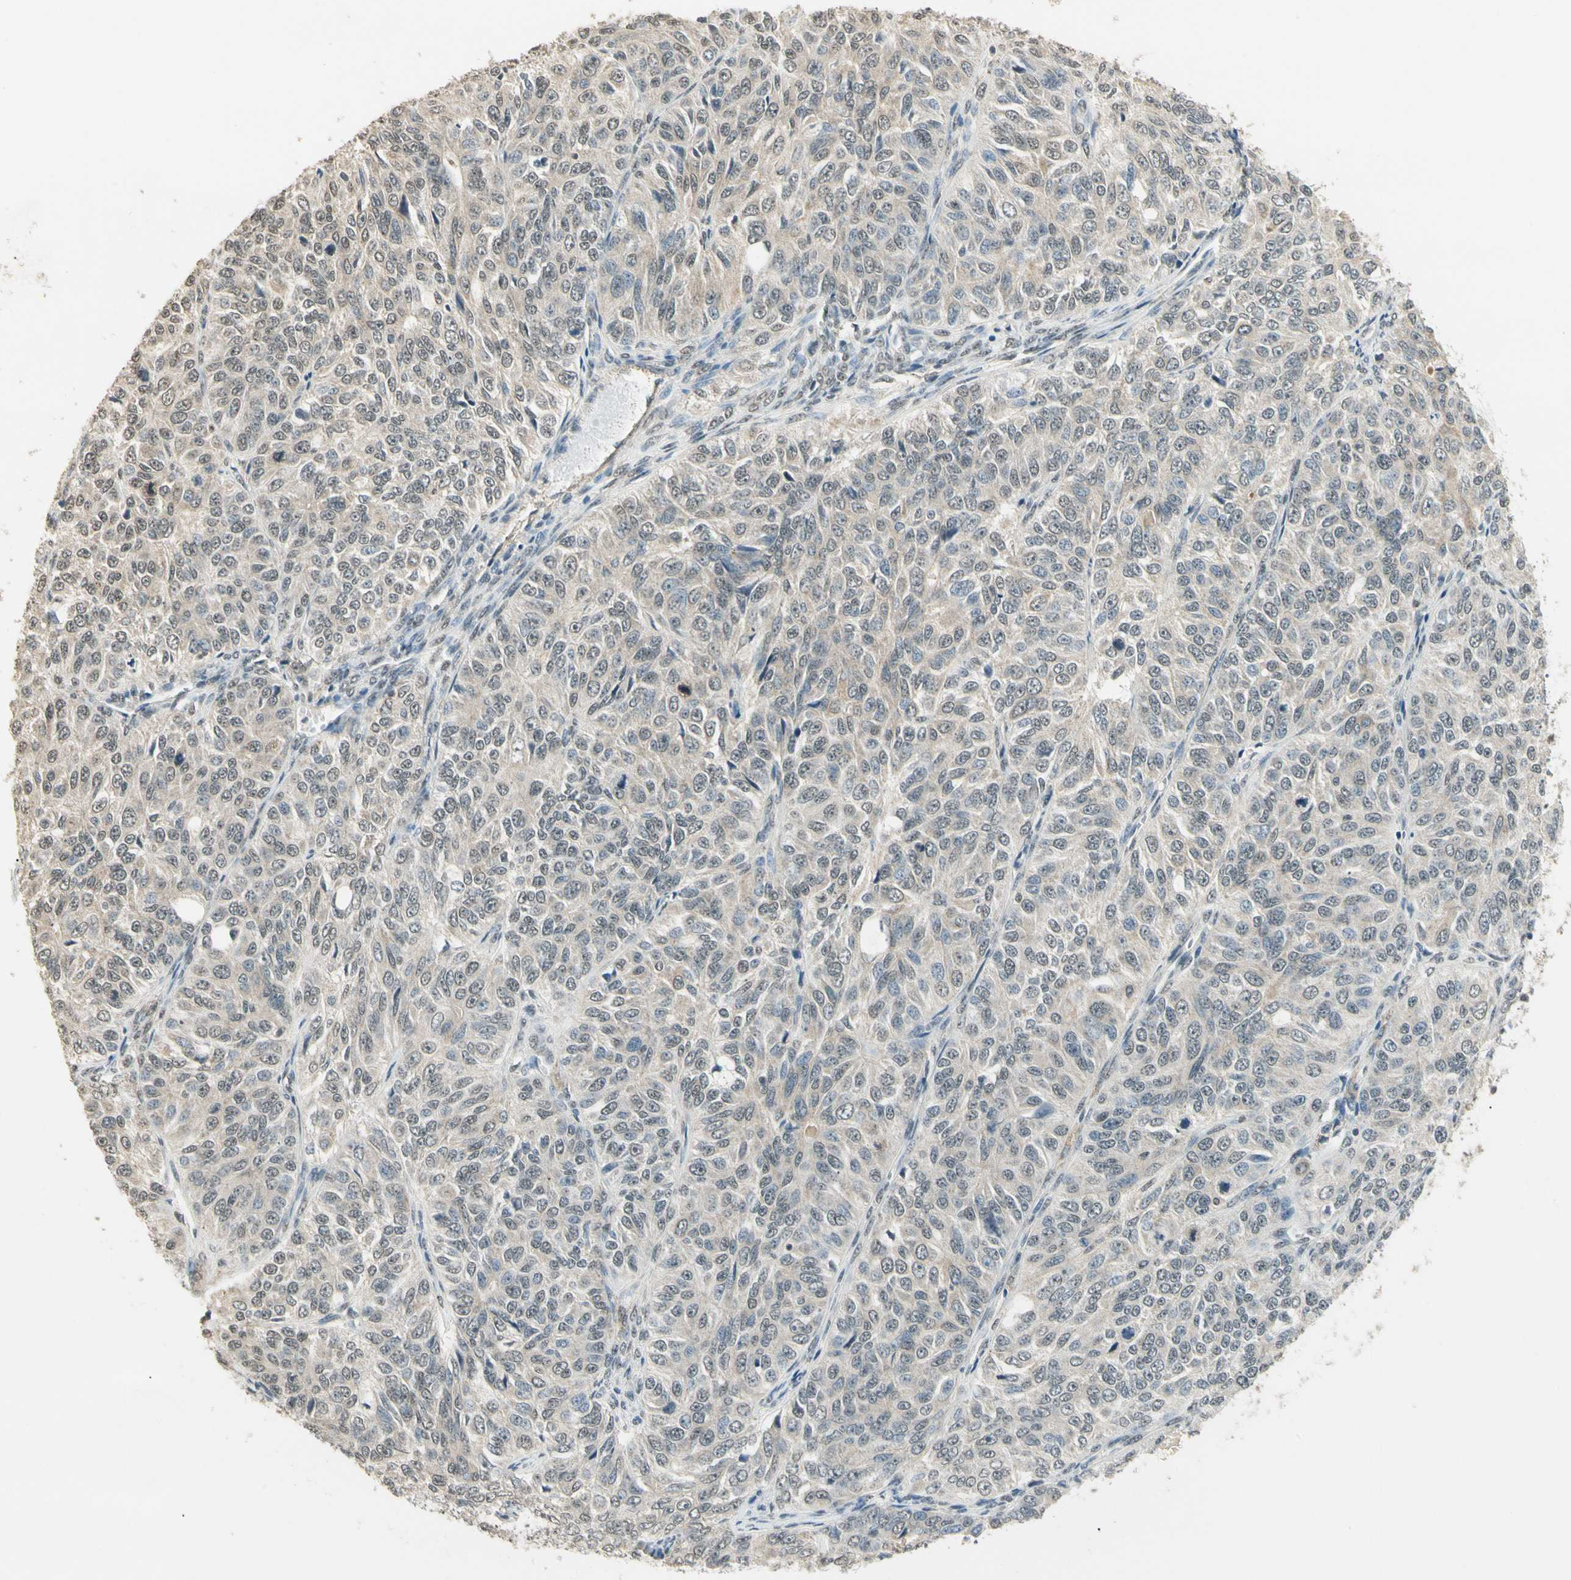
{"staining": {"intensity": "weak", "quantity": ">75%", "location": "cytoplasmic/membranous"}, "tissue": "ovarian cancer", "cell_type": "Tumor cells", "image_type": "cancer", "snomed": [{"axis": "morphology", "description": "Carcinoma, endometroid"}, {"axis": "topography", "description": "Ovary"}], "caption": "Protein expression by immunohistochemistry displays weak cytoplasmic/membranous positivity in about >75% of tumor cells in ovarian cancer.", "gene": "SGCA", "patient": {"sex": "female", "age": 51}}